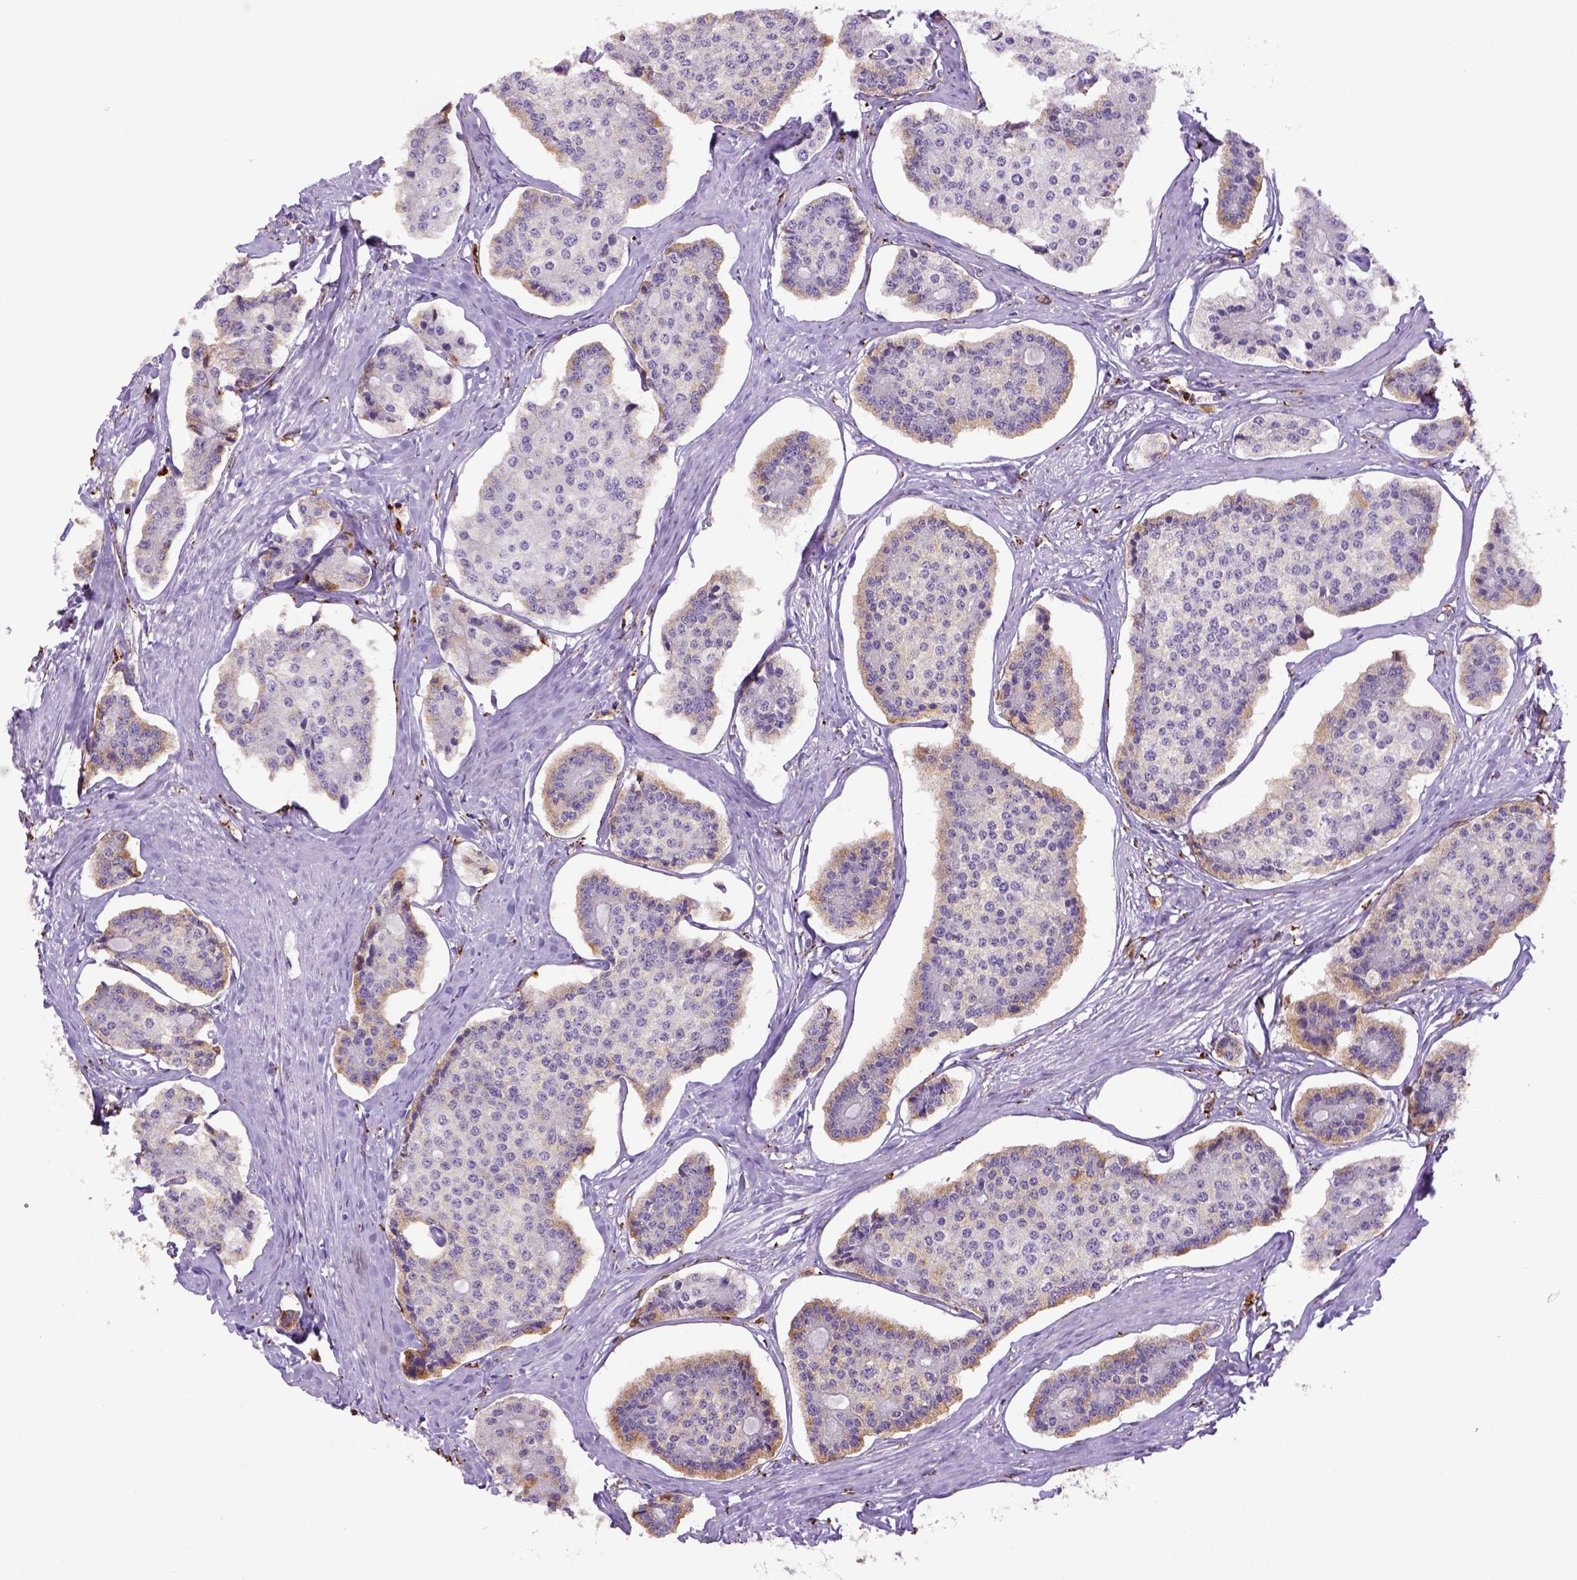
{"staining": {"intensity": "negative", "quantity": "none", "location": "none"}, "tissue": "carcinoid", "cell_type": "Tumor cells", "image_type": "cancer", "snomed": [{"axis": "morphology", "description": "Carcinoid, malignant, NOS"}, {"axis": "topography", "description": "Small intestine"}], "caption": "High magnification brightfield microscopy of carcinoid stained with DAB (3,3'-diaminobenzidine) (brown) and counterstained with hematoxylin (blue): tumor cells show no significant positivity.", "gene": "CD68", "patient": {"sex": "female", "age": 65}}